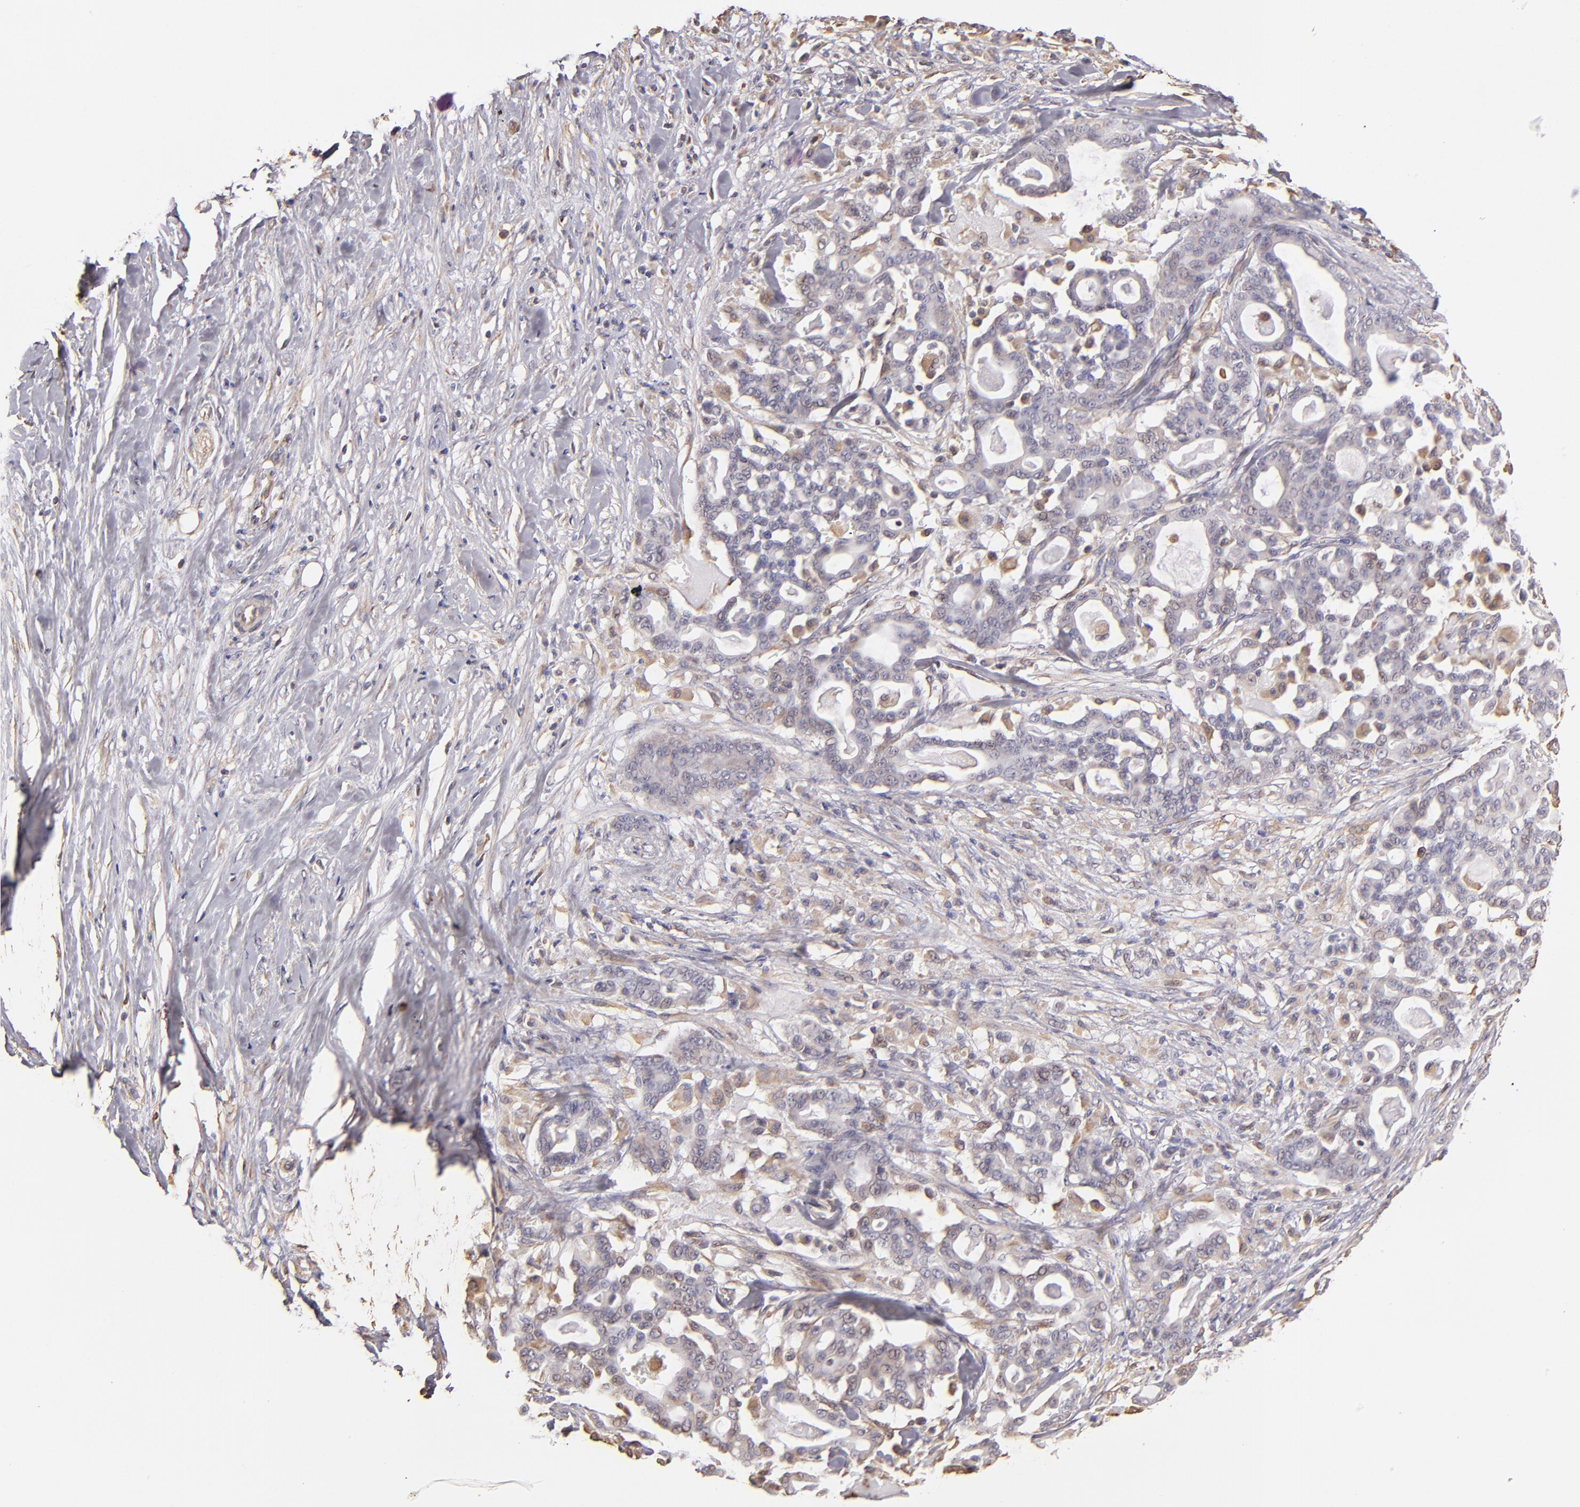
{"staining": {"intensity": "negative", "quantity": "none", "location": "none"}, "tissue": "pancreatic cancer", "cell_type": "Tumor cells", "image_type": "cancer", "snomed": [{"axis": "morphology", "description": "Adenocarcinoma, NOS"}, {"axis": "topography", "description": "Pancreas"}], "caption": "The image shows no staining of tumor cells in pancreatic cancer (adenocarcinoma).", "gene": "ABCC1", "patient": {"sex": "male", "age": 63}}